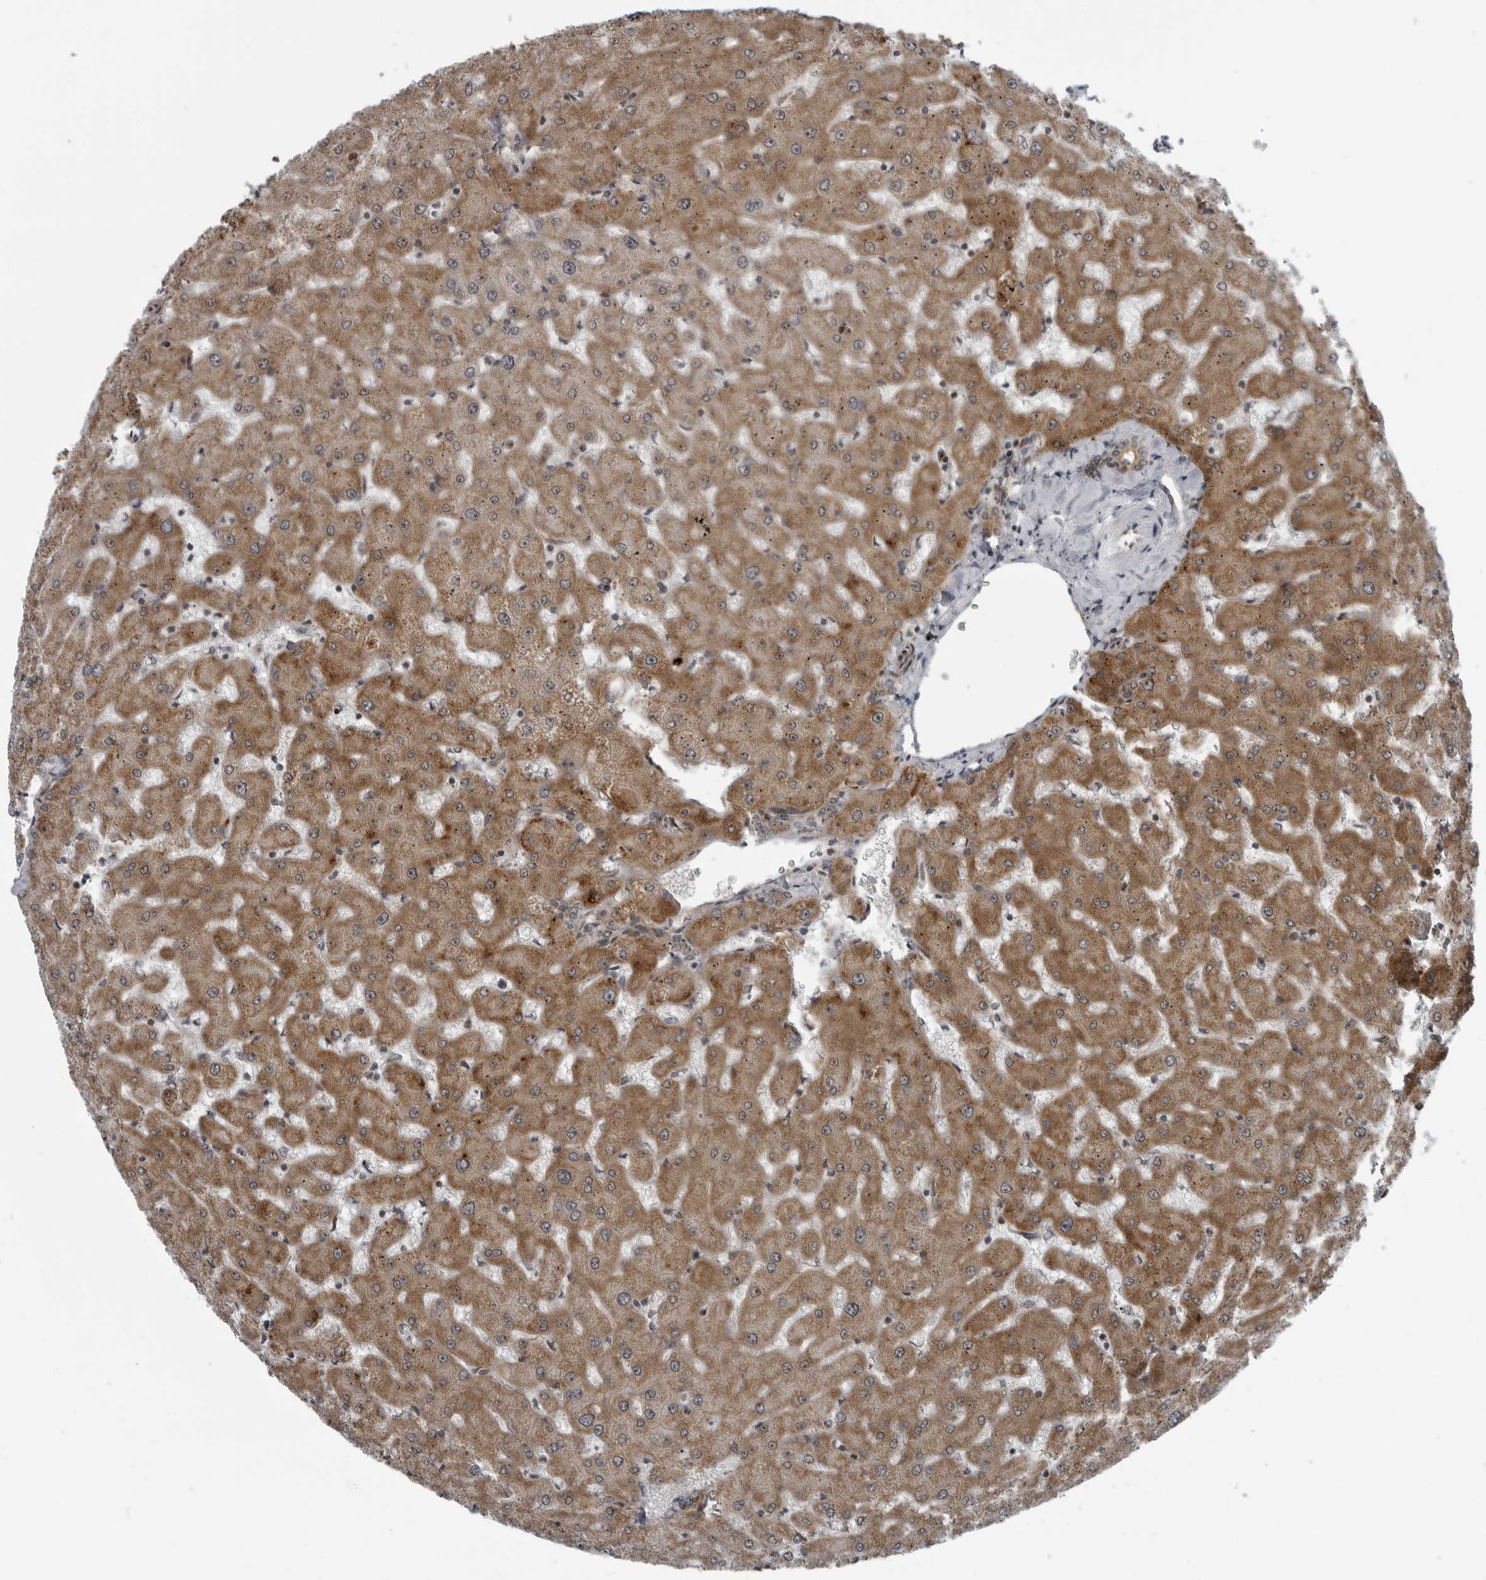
{"staining": {"intensity": "weak", "quantity": ">75%", "location": "cytoplasmic/membranous"}, "tissue": "liver", "cell_type": "Cholangiocytes", "image_type": "normal", "snomed": [{"axis": "morphology", "description": "Normal tissue, NOS"}, {"axis": "topography", "description": "Liver"}], "caption": "DAB (3,3'-diaminobenzidine) immunohistochemical staining of benign human liver exhibits weak cytoplasmic/membranous protein staining in about >75% of cholangiocytes. The protein of interest is shown in brown color, while the nuclei are stained blue.", "gene": "FAM102B", "patient": {"sex": "female", "age": 63}}